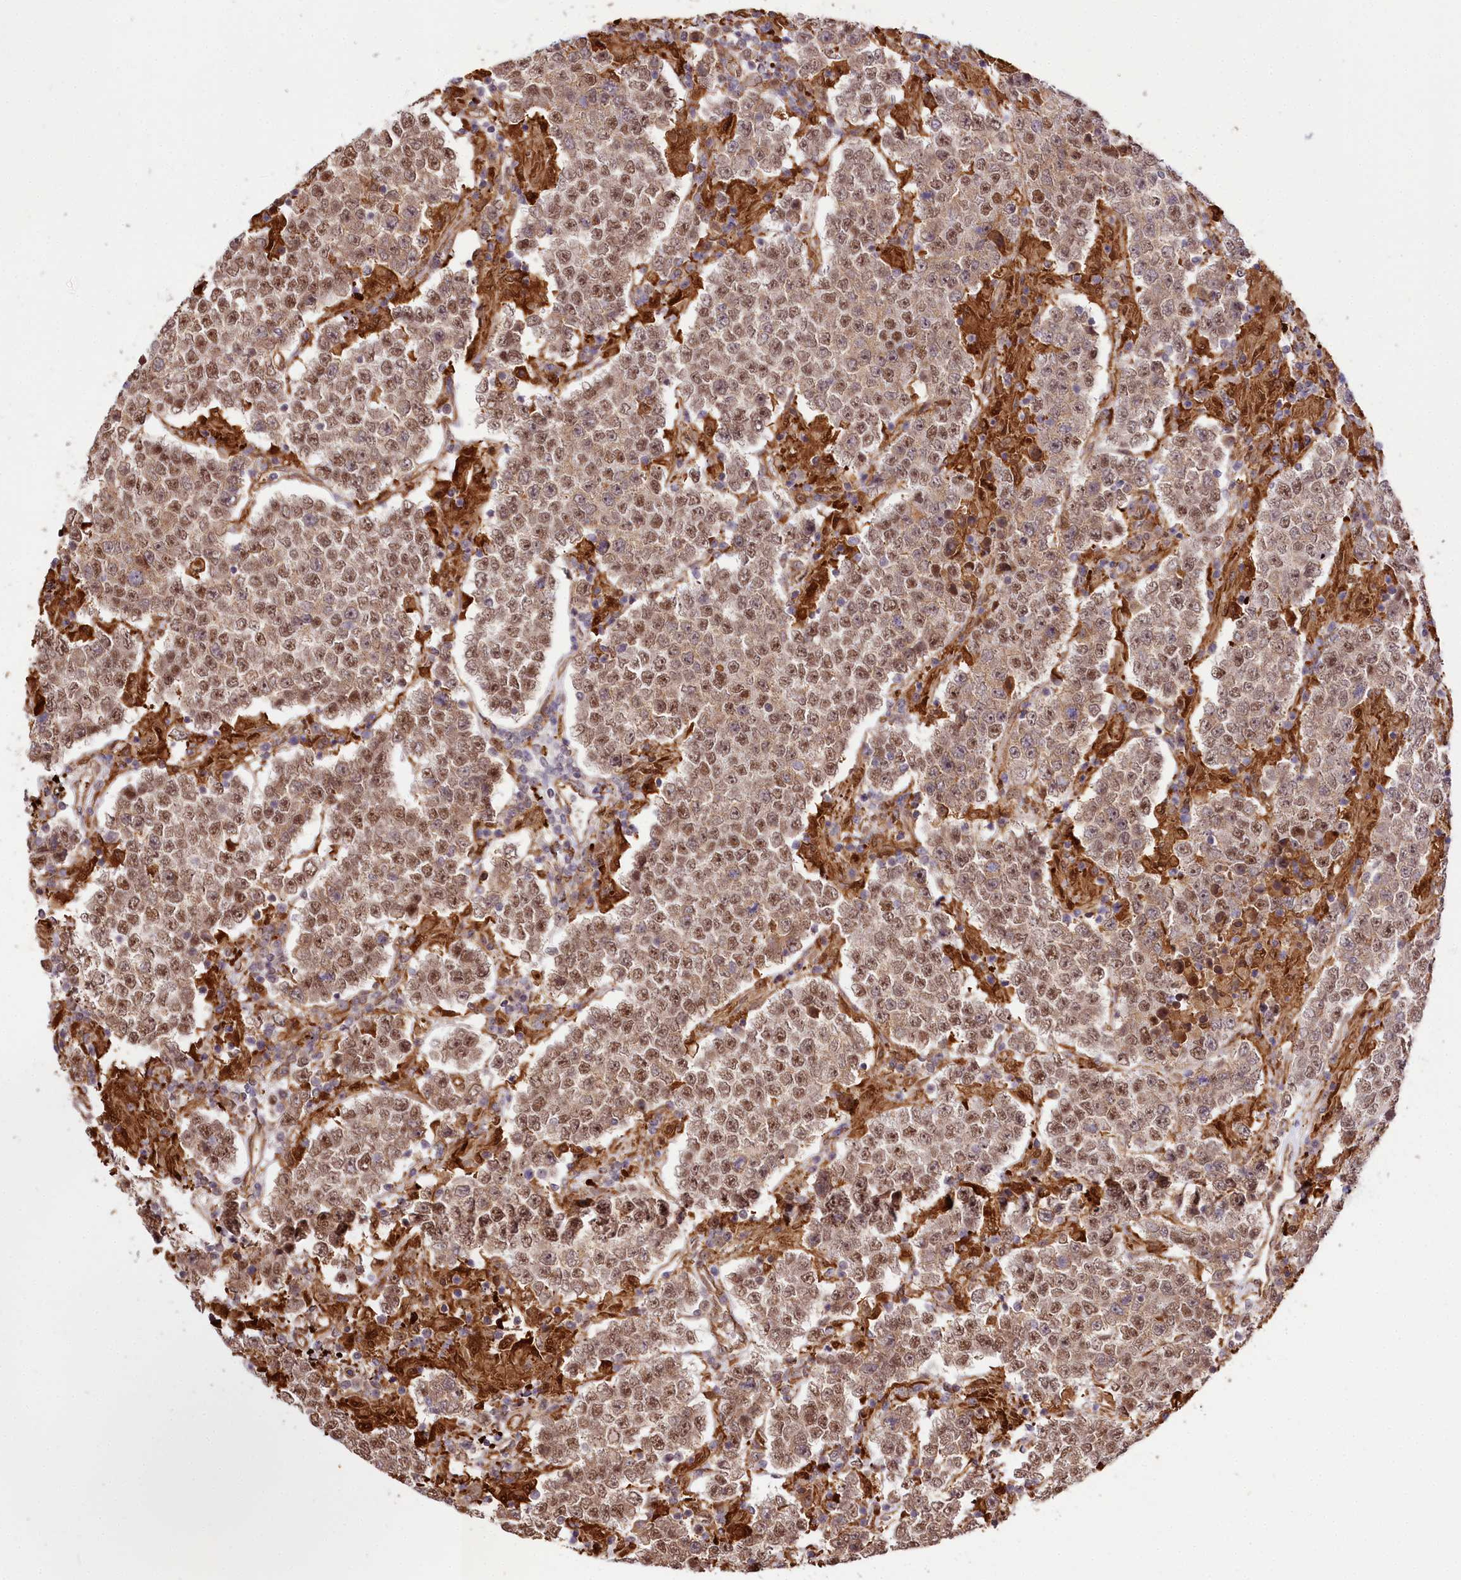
{"staining": {"intensity": "moderate", "quantity": ">75%", "location": "nuclear"}, "tissue": "testis cancer", "cell_type": "Tumor cells", "image_type": "cancer", "snomed": [{"axis": "morphology", "description": "Normal tissue, NOS"}, {"axis": "morphology", "description": "Urothelial carcinoma, High grade"}, {"axis": "morphology", "description": "Seminoma, NOS"}, {"axis": "morphology", "description": "Carcinoma, Embryonal, NOS"}, {"axis": "topography", "description": "Urinary bladder"}, {"axis": "topography", "description": "Testis"}], "caption": "Immunohistochemistry (IHC) histopathology image of testis high-grade urothelial carcinoma stained for a protein (brown), which demonstrates medium levels of moderate nuclear staining in approximately >75% of tumor cells.", "gene": "GNL3L", "patient": {"sex": "male", "age": 41}}